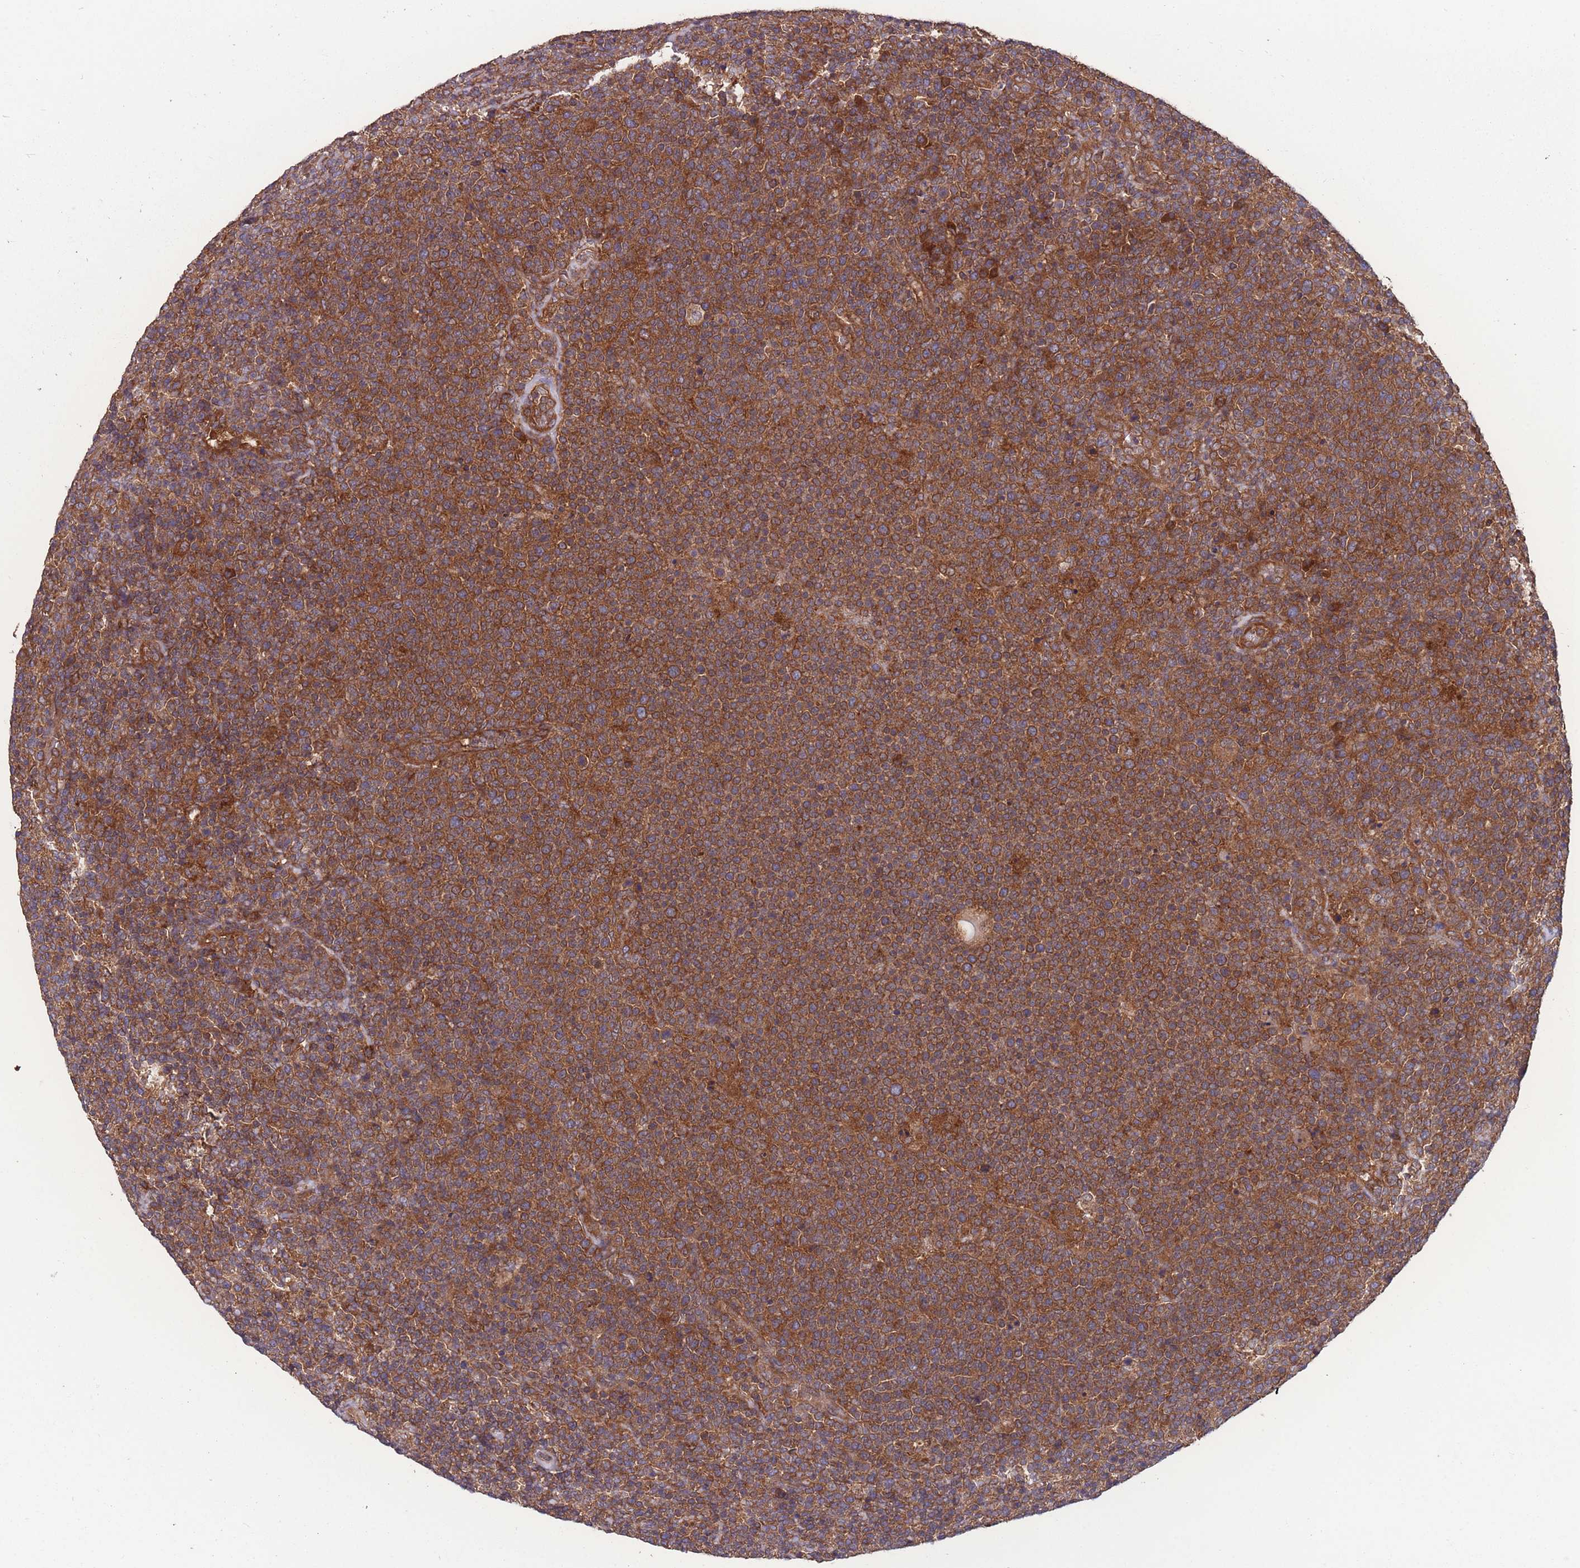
{"staining": {"intensity": "strong", "quantity": ">75%", "location": "cytoplasmic/membranous"}, "tissue": "lymphoma", "cell_type": "Tumor cells", "image_type": "cancer", "snomed": [{"axis": "morphology", "description": "Malignant lymphoma, non-Hodgkin's type, High grade"}, {"axis": "topography", "description": "Lymph node"}], "caption": "Approximately >75% of tumor cells in human malignant lymphoma, non-Hodgkin's type (high-grade) demonstrate strong cytoplasmic/membranous protein staining as visualized by brown immunohistochemical staining.", "gene": "ZPR1", "patient": {"sex": "male", "age": 61}}